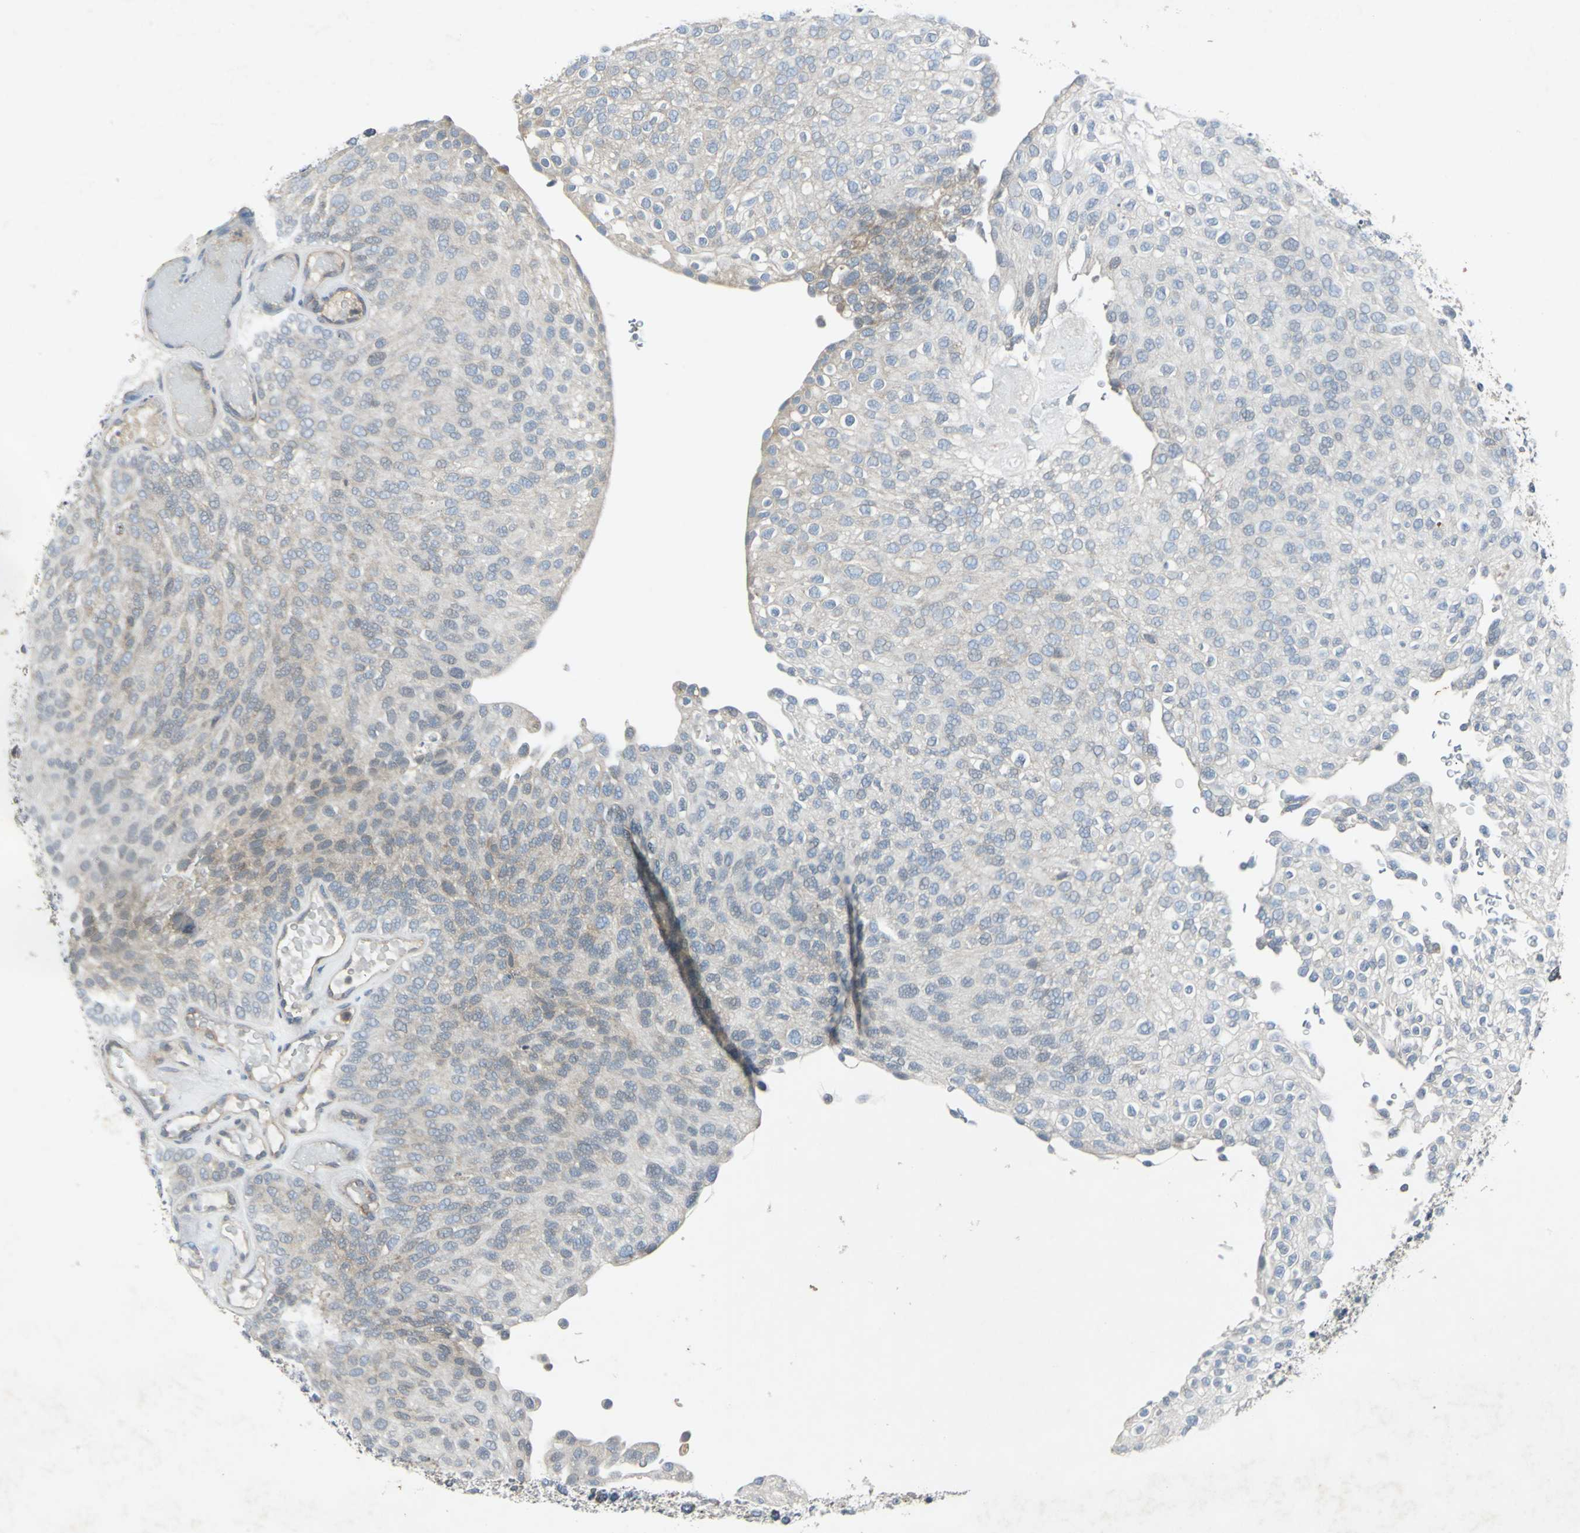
{"staining": {"intensity": "weak", "quantity": ">75%", "location": "cytoplasmic/membranous"}, "tissue": "urothelial cancer", "cell_type": "Tumor cells", "image_type": "cancer", "snomed": [{"axis": "morphology", "description": "Urothelial carcinoma, Low grade"}, {"axis": "topography", "description": "Urinary bladder"}], "caption": "Immunohistochemical staining of human urothelial carcinoma (low-grade) shows weak cytoplasmic/membranous protein positivity in about >75% of tumor cells.", "gene": "SLC2A13", "patient": {"sex": "male", "age": 78}}